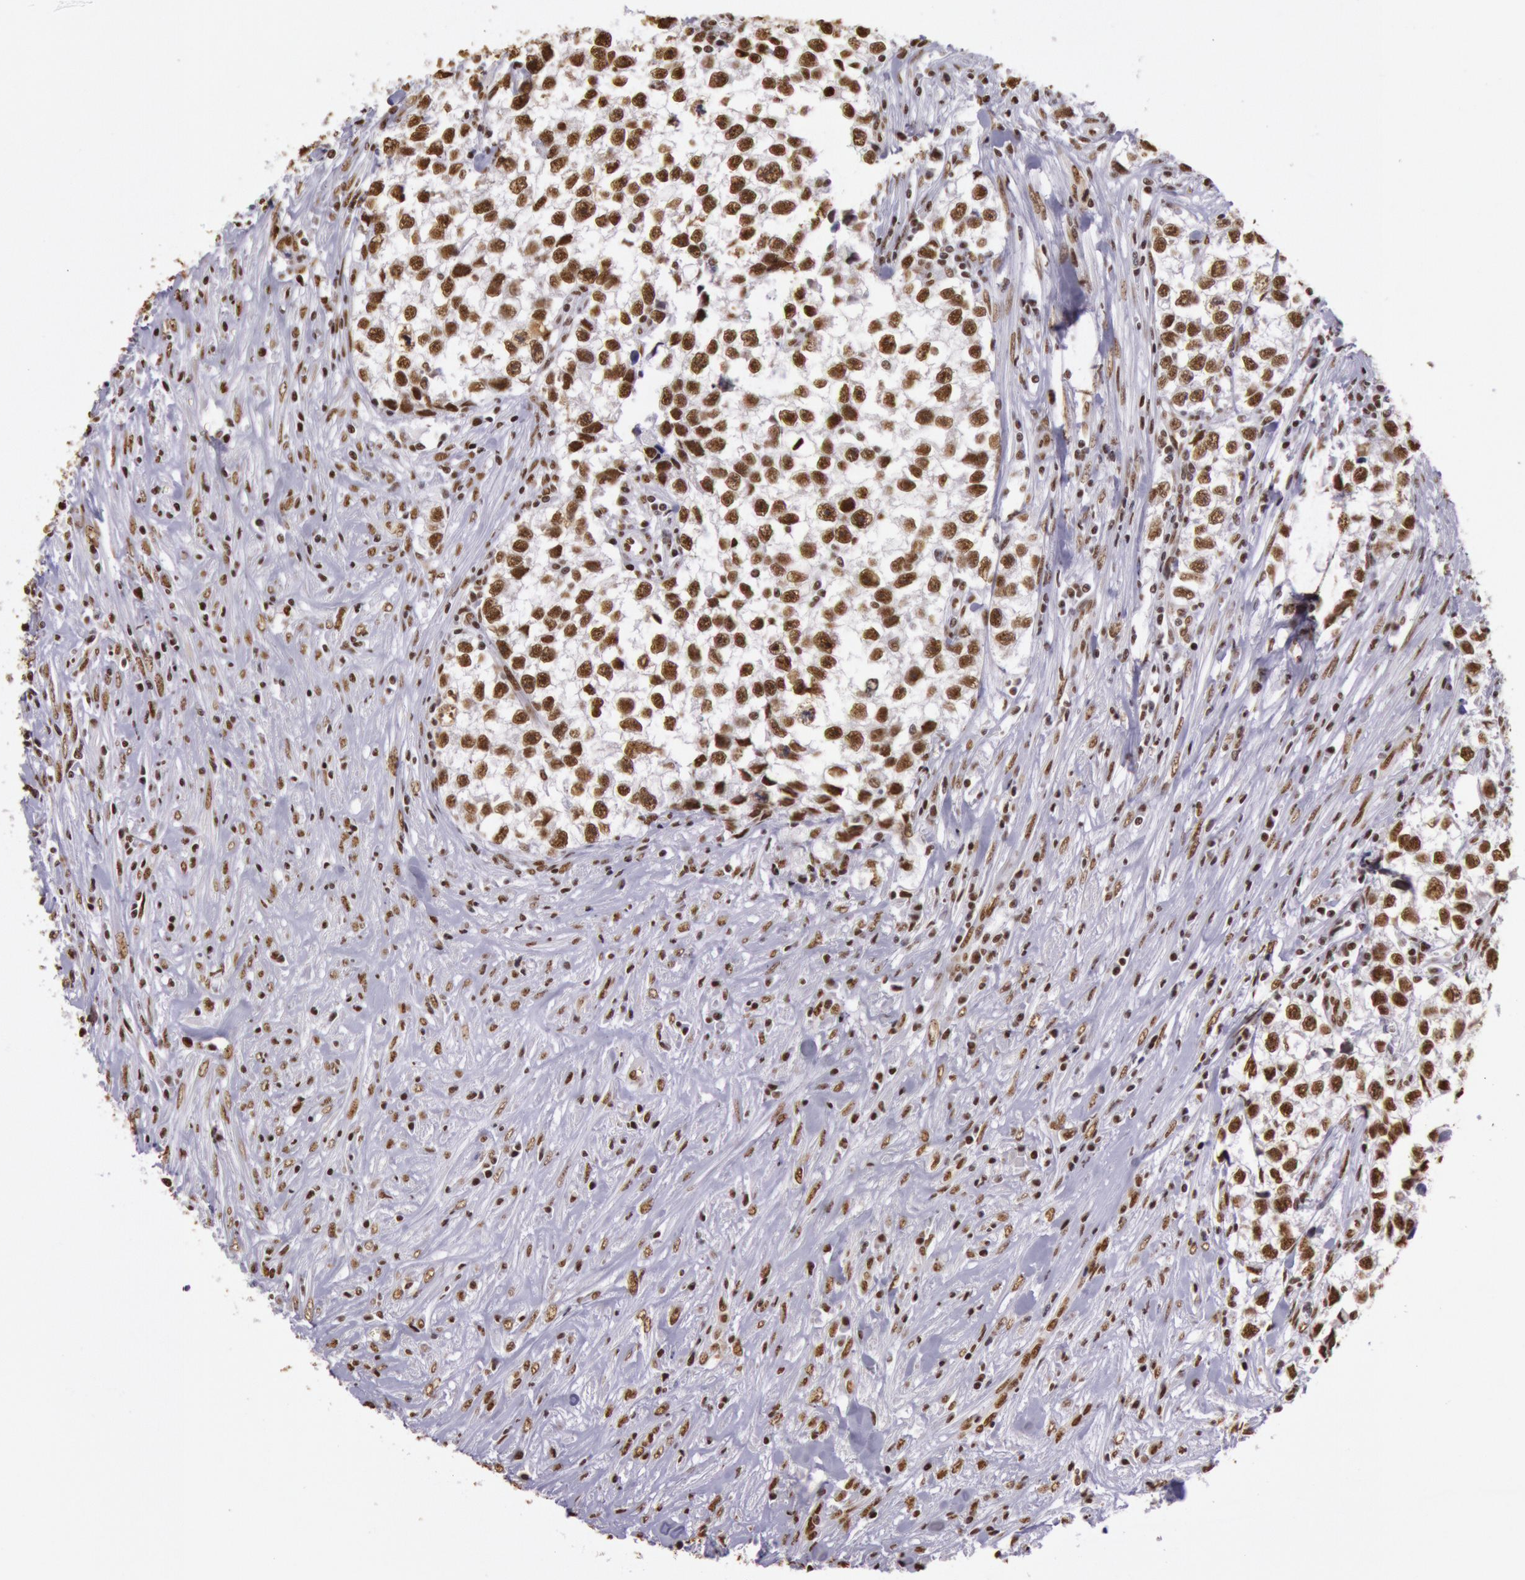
{"staining": {"intensity": "moderate", "quantity": ">75%", "location": "nuclear"}, "tissue": "testis cancer", "cell_type": "Tumor cells", "image_type": "cancer", "snomed": [{"axis": "morphology", "description": "Seminoma, NOS"}, {"axis": "morphology", "description": "Carcinoma, Embryonal, NOS"}, {"axis": "topography", "description": "Testis"}], "caption": "Protein staining exhibits moderate nuclear positivity in approximately >75% of tumor cells in embryonal carcinoma (testis). (Stains: DAB in brown, nuclei in blue, Microscopy: brightfield microscopy at high magnification).", "gene": "HNRNPH2", "patient": {"sex": "male", "age": 30}}